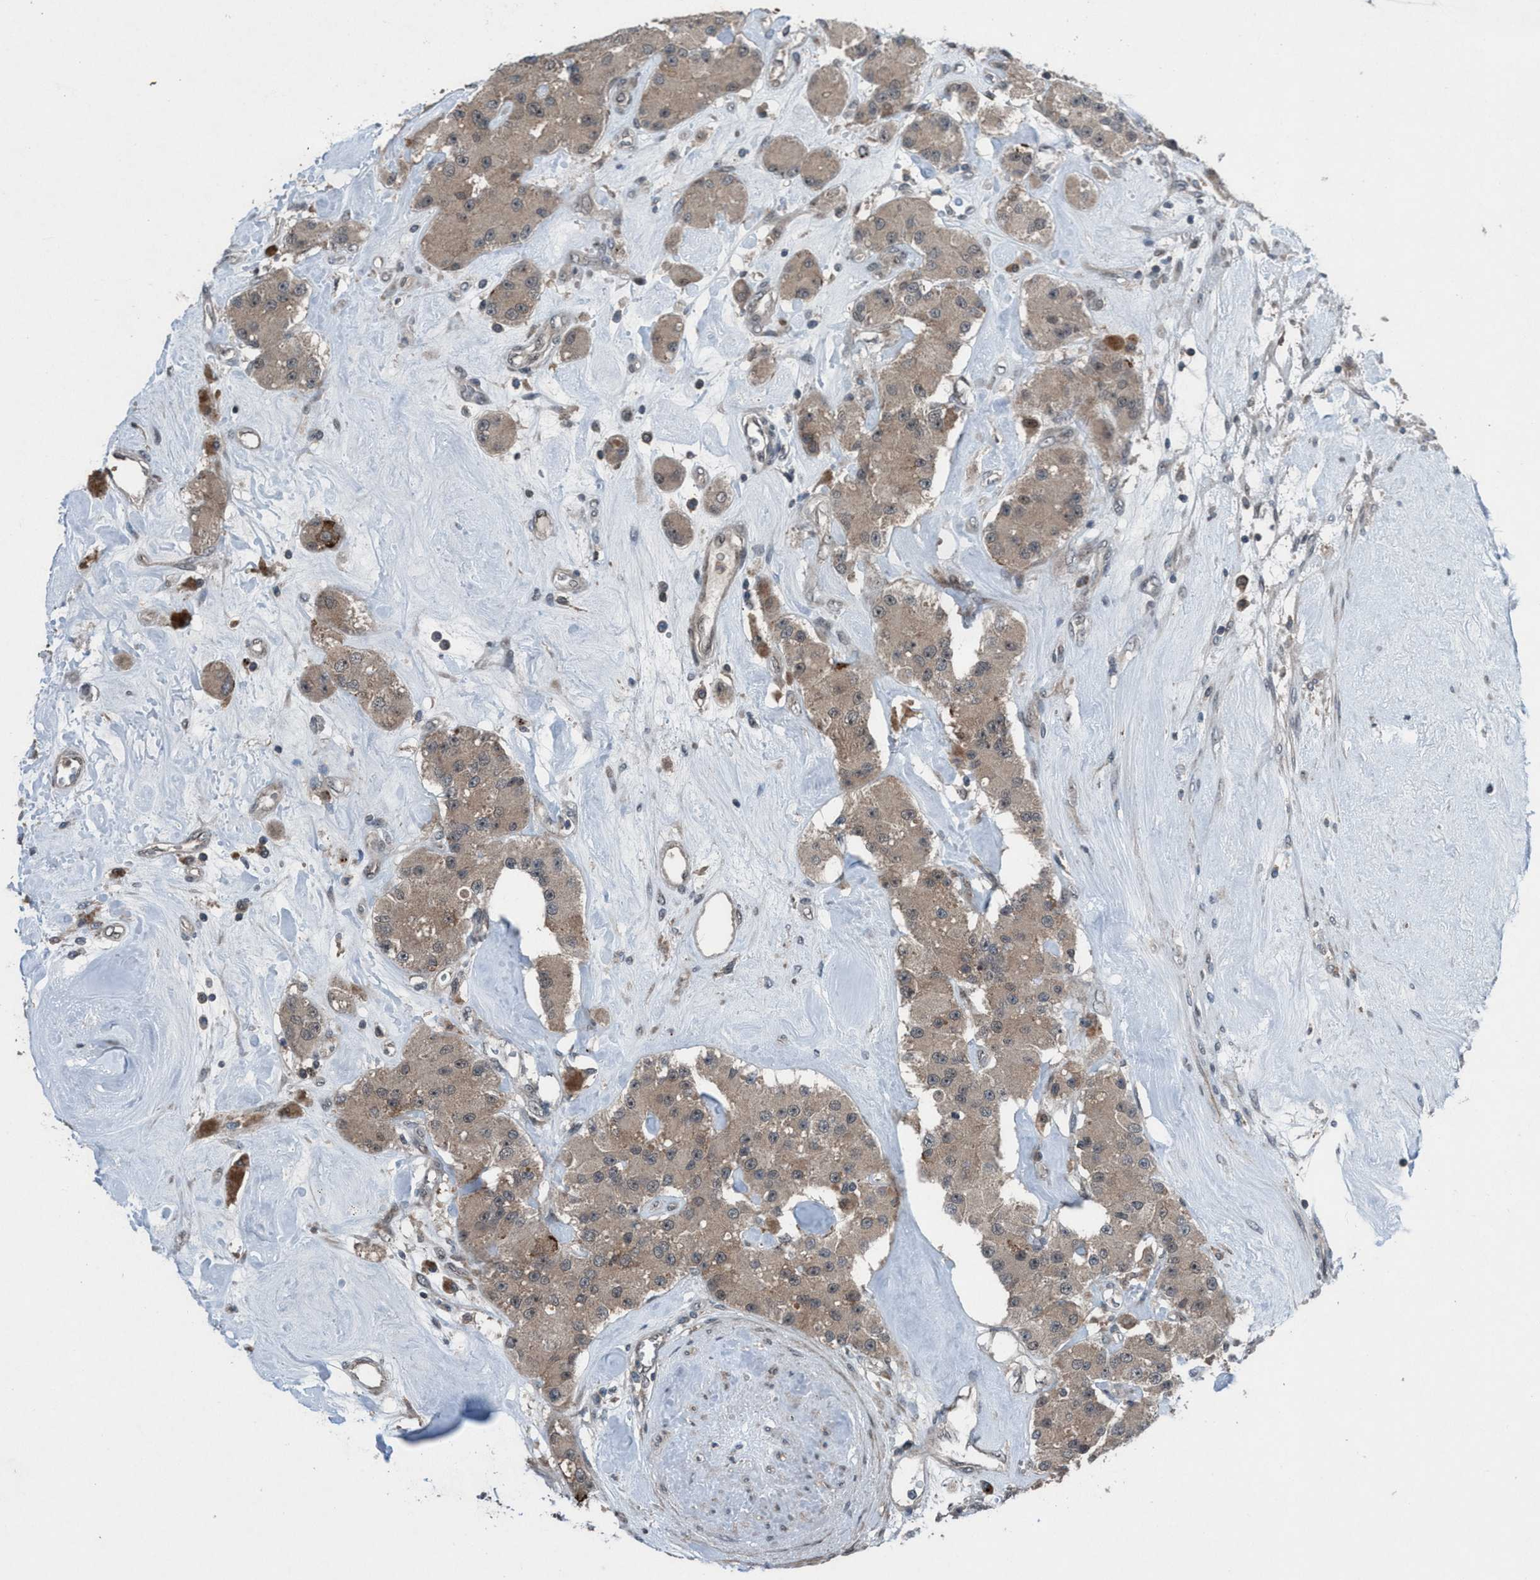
{"staining": {"intensity": "weak", "quantity": ">75%", "location": "cytoplasmic/membranous"}, "tissue": "carcinoid", "cell_type": "Tumor cells", "image_type": "cancer", "snomed": [{"axis": "morphology", "description": "Carcinoid, malignant, NOS"}, {"axis": "topography", "description": "Pancreas"}], "caption": "High-magnification brightfield microscopy of carcinoid stained with DAB (3,3'-diaminobenzidine) (brown) and counterstained with hematoxylin (blue). tumor cells exhibit weak cytoplasmic/membranous positivity is present in approximately>75% of cells. The staining is performed using DAB (3,3'-diaminobenzidine) brown chromogen to label protein expression. The nuclei are counter-stained blue using hematoxylin.", "gene": "NISCH", "patient": {"sex": "male", "age": 41}}